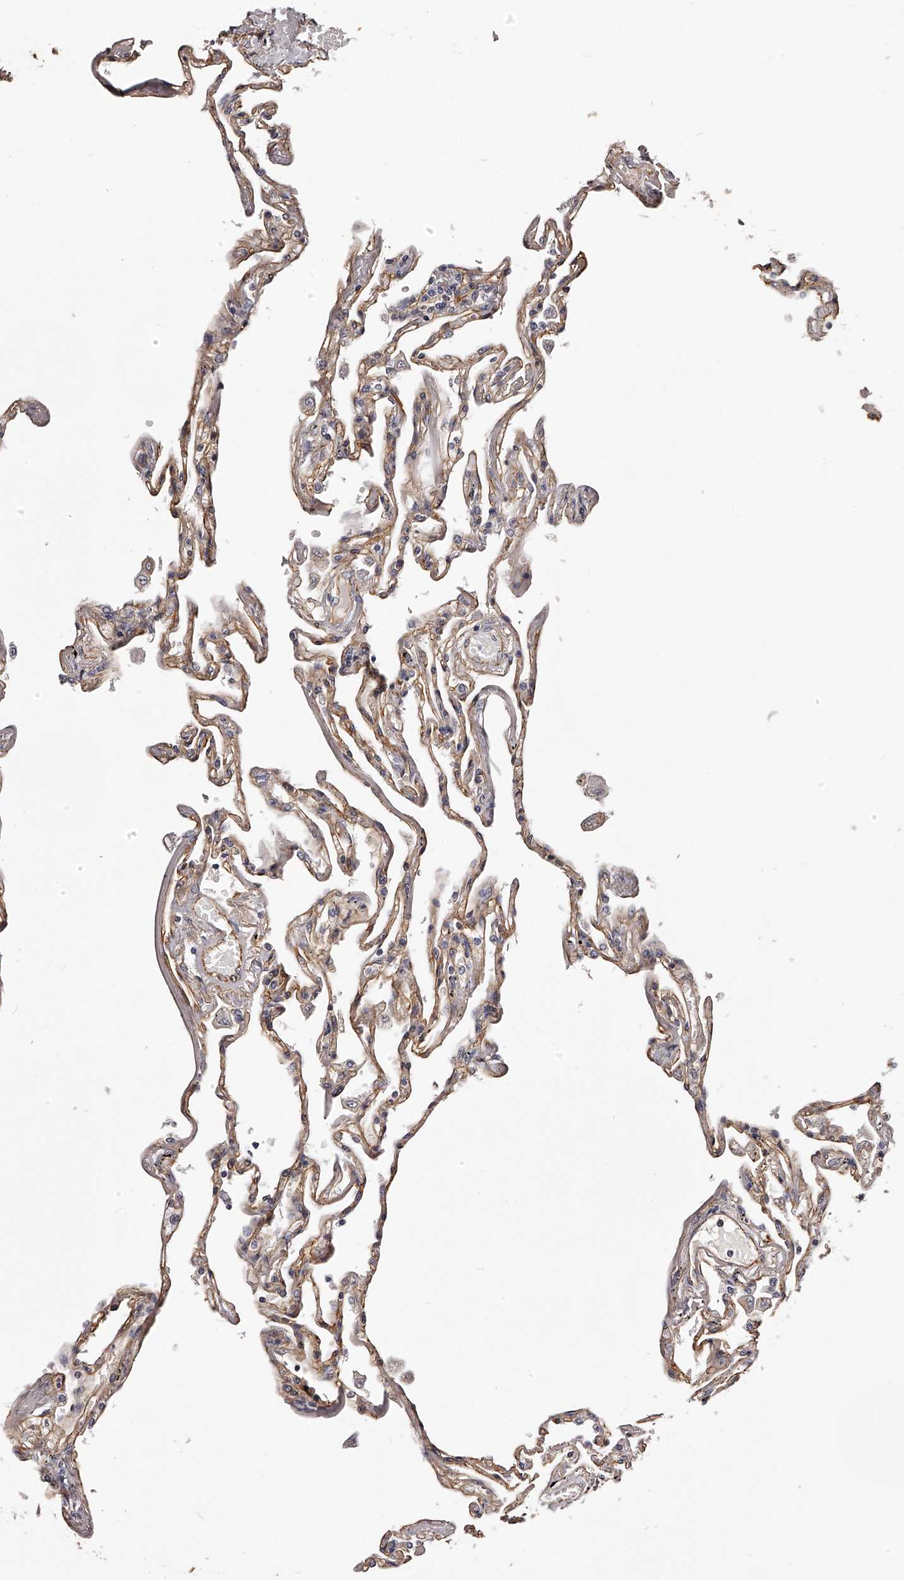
{"staining": {"intensity": "negative", "quantity": "none", "location": "none"}, "tissue": "lung", "cell_type": "Alveolar cells", "image_type": "normal", "snomed": [{"axis": "morphology", "description": "Normal tissue, NOS"}, {"axis": "topography", "description": "Lung"}], "caption": "The histopathology image shows no significant positivity in alveolar cells of lung. (DAB IHC with hematoxylin counter stain).", "gene": "LTV1", "patient": {"sex": "female", "age": 67}}